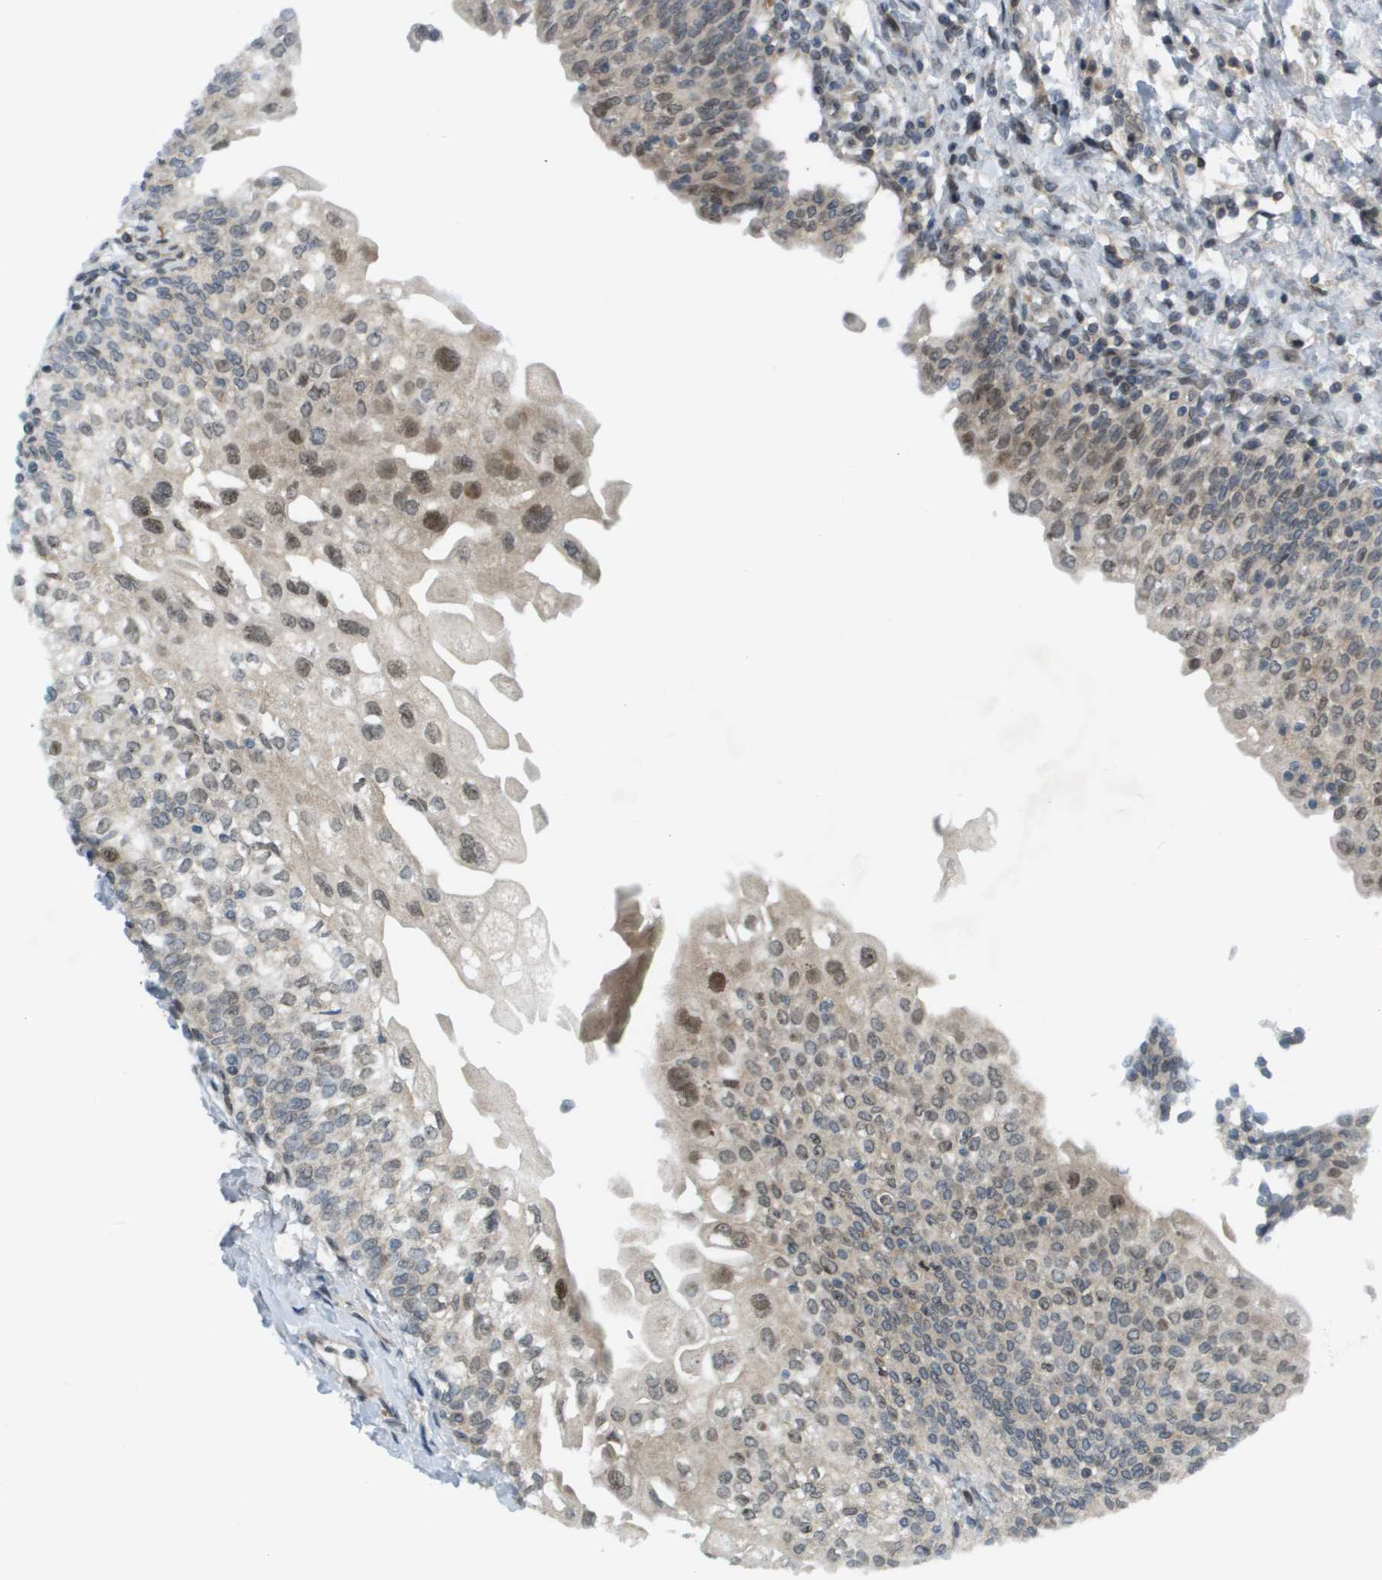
{"staining": {"intensity": "moderate", "quantity": "25%-75%", "location": "cytoplasmic/membranous,nuclear"}, "tissue": "urinary bladder", "cell_type": "Urothelial cells", "image_type": "normal", "snomed": [{"axis": "morphology", "description": "Normal tissue, NOS"}, {"axis": "topography", "description": "Urinary bladder"}], "caption": "Moderate cytoplasmic/membranous,nuclear positivity for a protein is present in approximately 25%-75% of urothelial cells of benign urinary bladder using immunohistochemistry.", "gene": "CACNB4", "patient": {"sex": "male", "age": 55}}